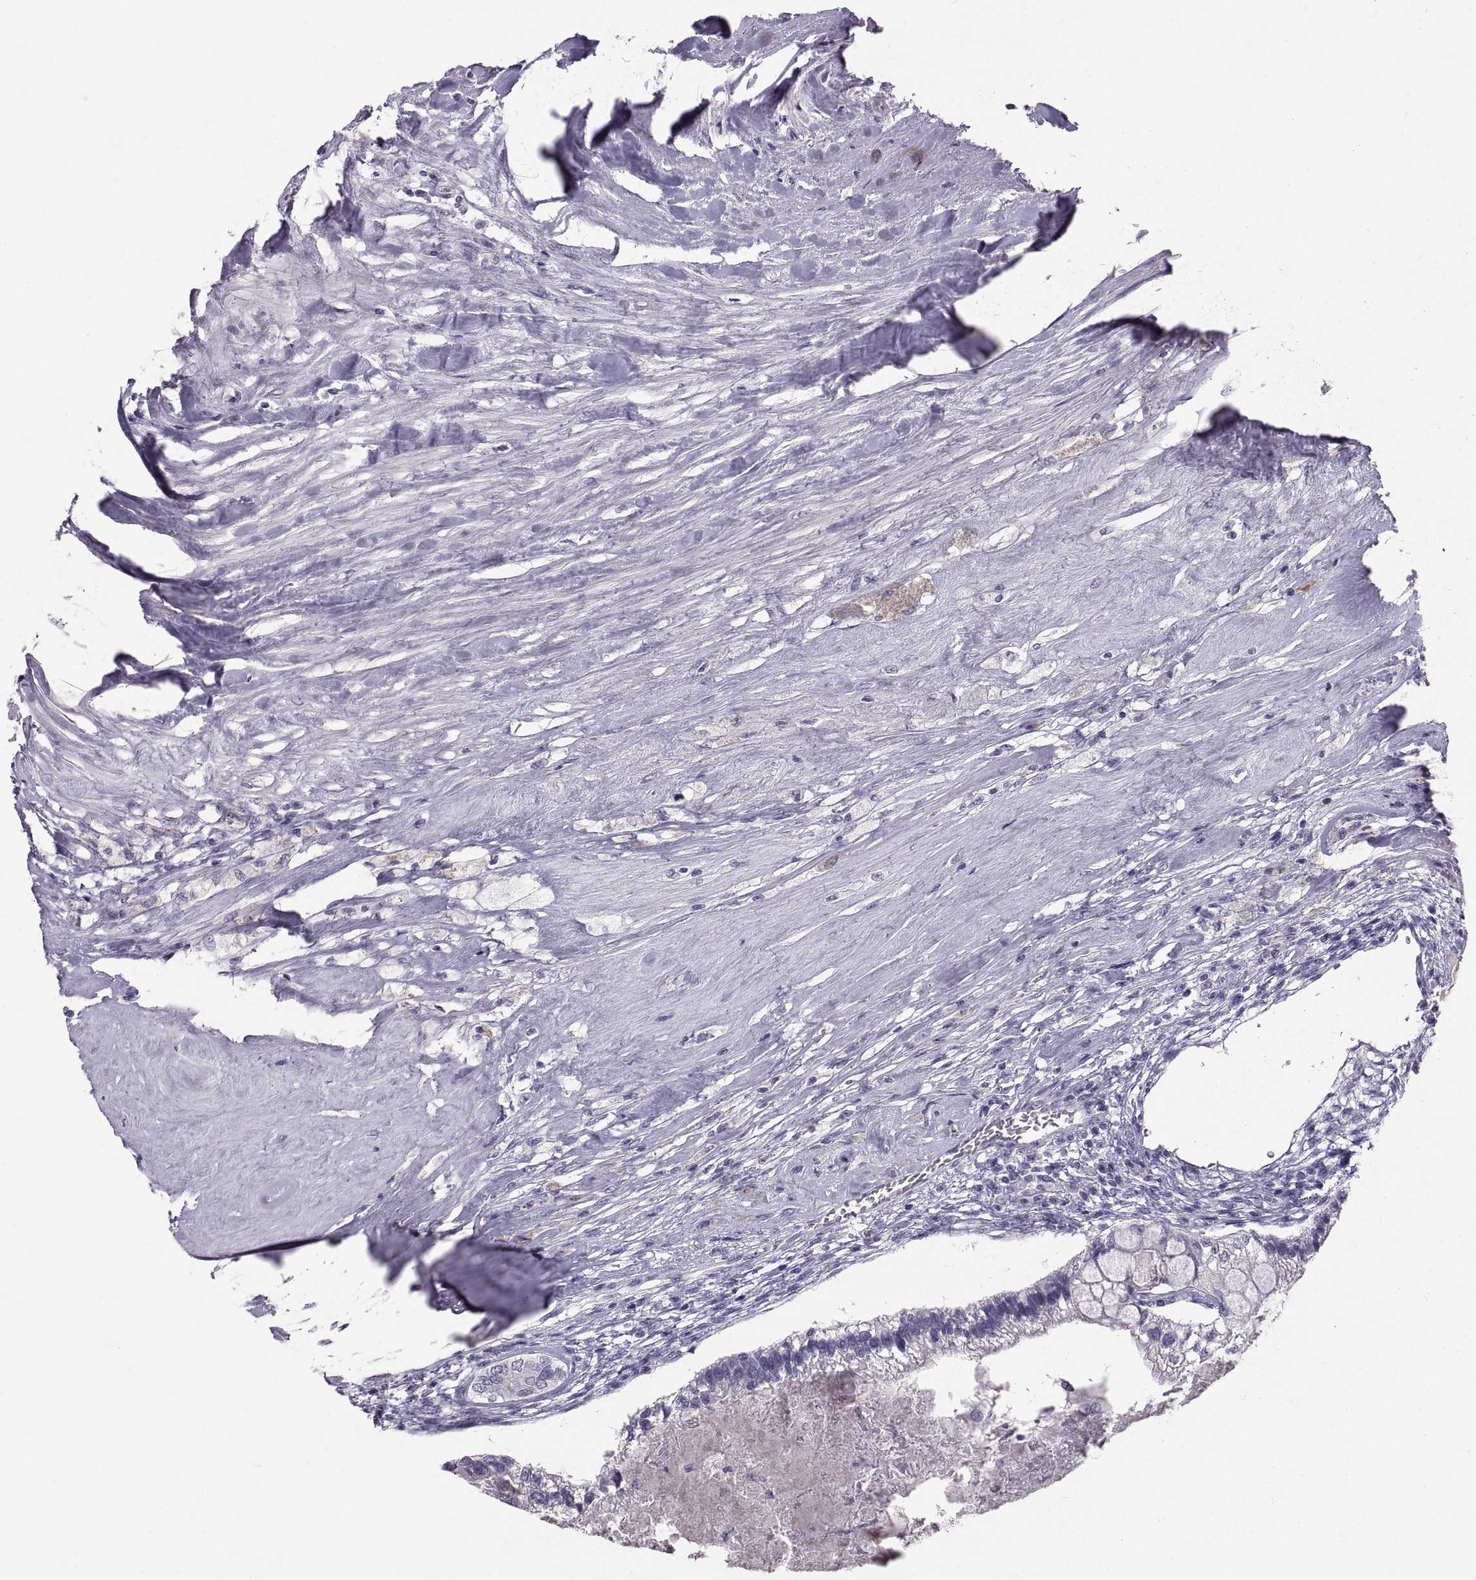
{"staining": {"intensity": "negative", "quantity": "none", "location": "none"}, "tissue": "testis cancer", "cell_type": "Tumor cells", "image_type": "cancer", "snomed": [{"axis": "morphology", "description": "Seminoma, NOS"}, {"axis": "morphology", "description": "Carcinoma, Embryonal, NOS"}, {"axis": "topography", "description": "Testis"}], "caption": "High power microscopy photomicrograph of an immunohistochemistry histopathology image of testis cancer (embryonal carcinoma), revealing no significant positivity in tumor cells. (IHC, brightfield microscopy, high magnification).", "gene": "PTN", "patient": {"sex": "male", "age": 41}}